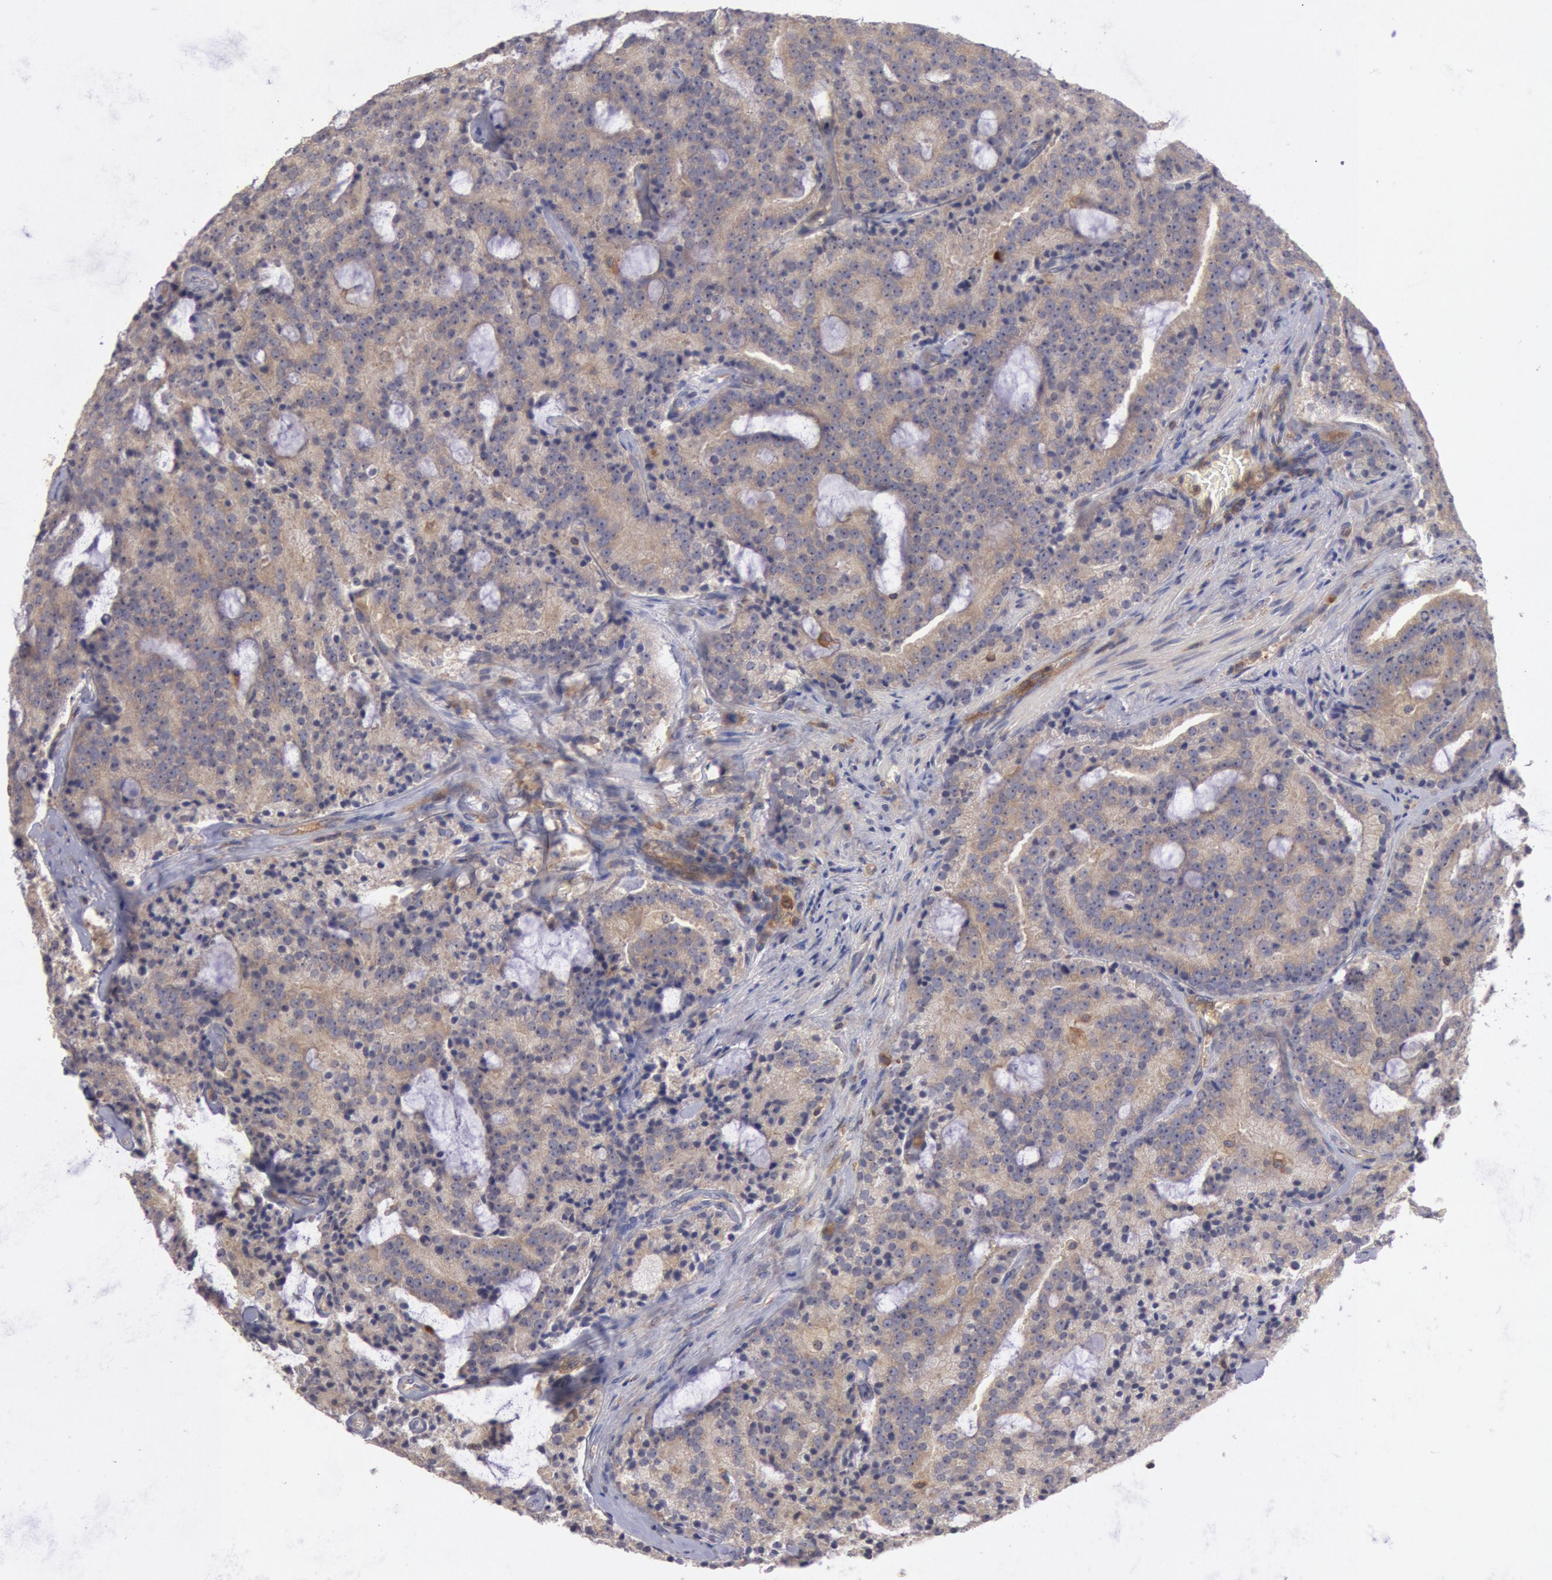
{"staining": {"intensity": "weak", "quantity": ">75%", "location": "cytoplasmic/membranous"}, "tissue": "prostate cancer", "cell_type": "Tumor cells", "image_type": "cancer", "snomed": [{"axis": "morphology", "description": "Adenocarcinoma, Medium grade"}, {"axis": "topography", "description": "Prostate"}], "caption": "A histopathology image showing weak cytoplasmic/membranous staining in approximately >75% of tumor cells in medium-grade adenocarcinoma (prostate), as visualized by brown immunohistochemical staining.", "gene": "PIK3R1", "patient": {"sex": "male", "age": 65}}